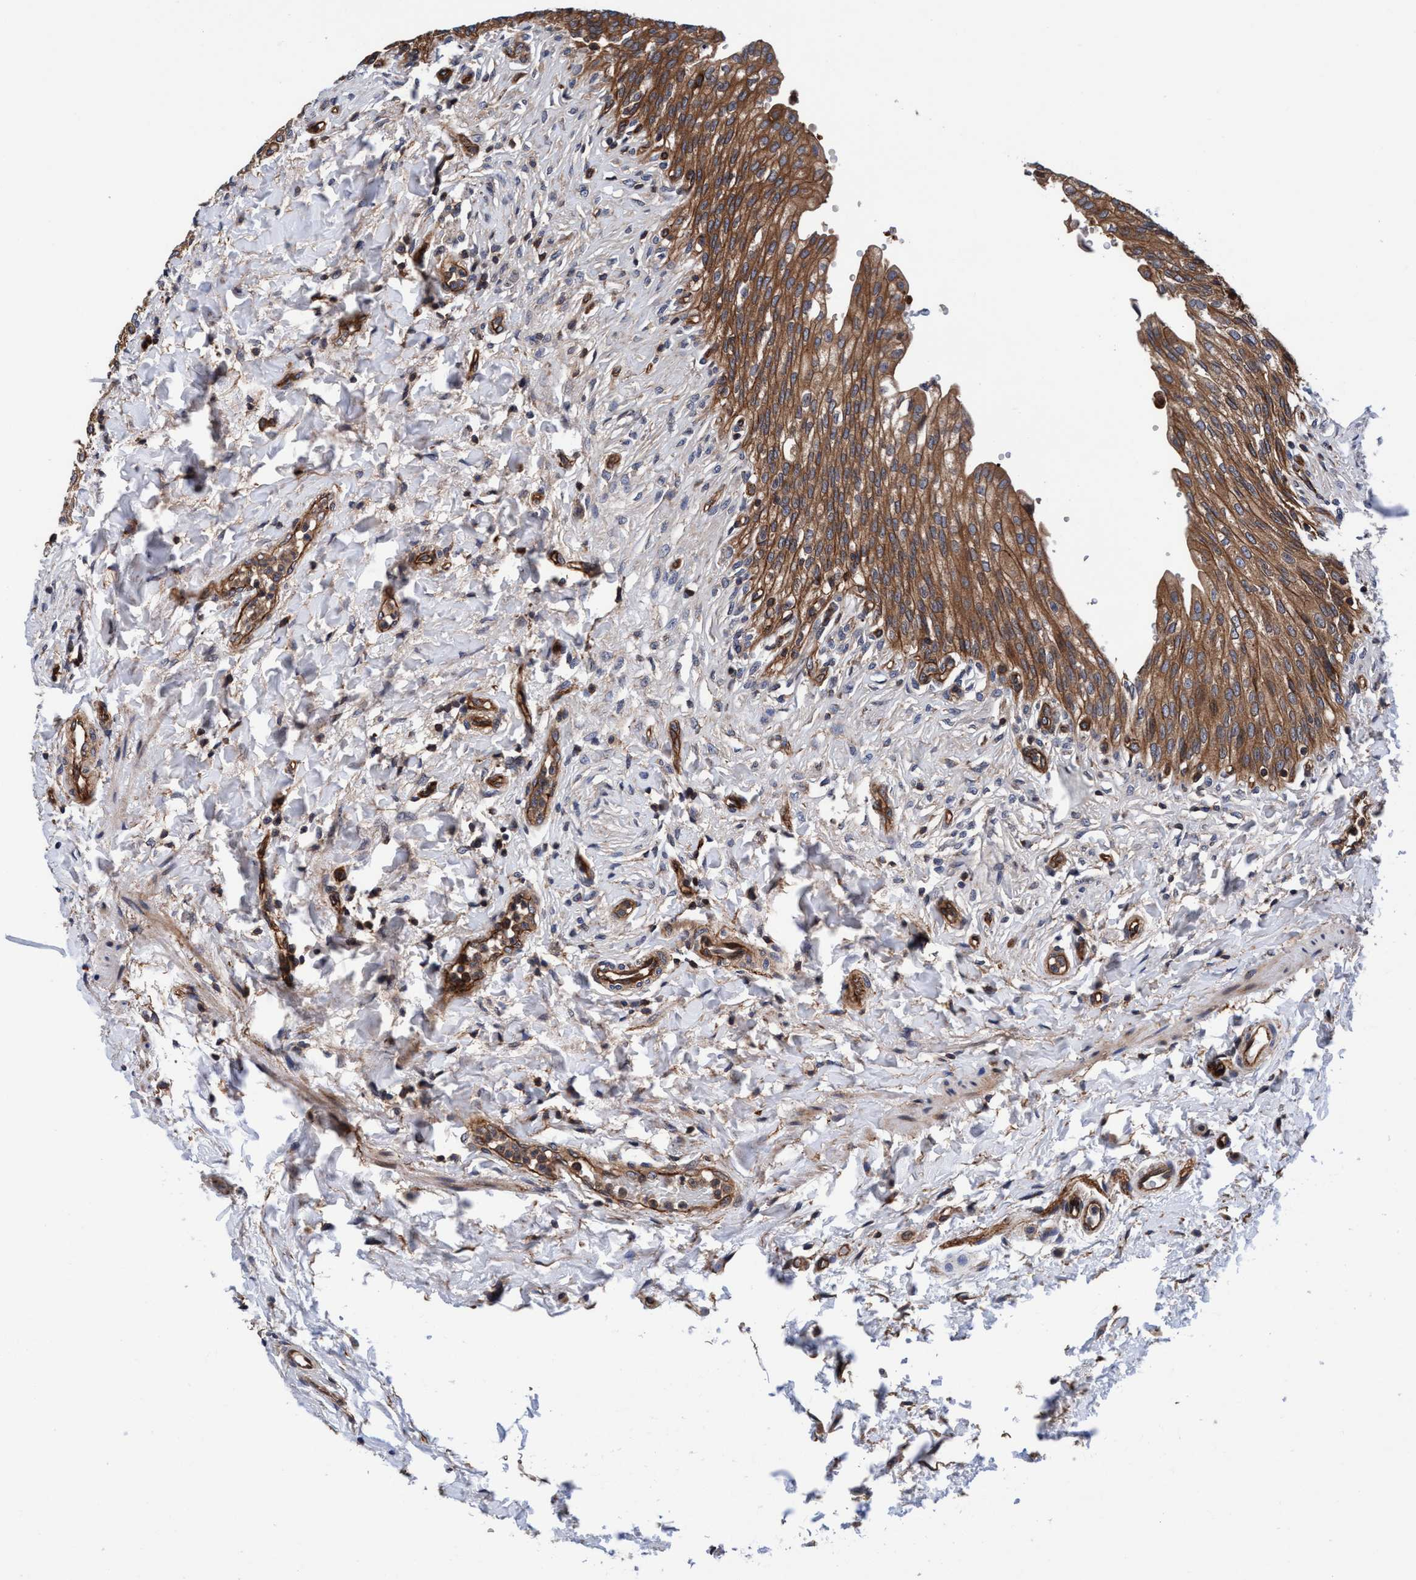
{"staining": {"intensity": "strong", "quantity": ">75%", "location": "cytoplasmic/membranous"}, "tissue": "urinary bladder", "cell_type": "Urothelial cells", "image_type": "normal", "snomed": [{"axis": "morphology", "description": "Urothelial carcinoma, High grade"}, {"axis": "topography", "description": "Urinary bladder"}], "caption": "Human urinary bladder stained for a protein (brown) shows strong cytoplasmic/membranous positive expression in about >75% of urothelial cells.", "gene": "MCM3AP", "patient": {"sex": "male", "age": 46}}